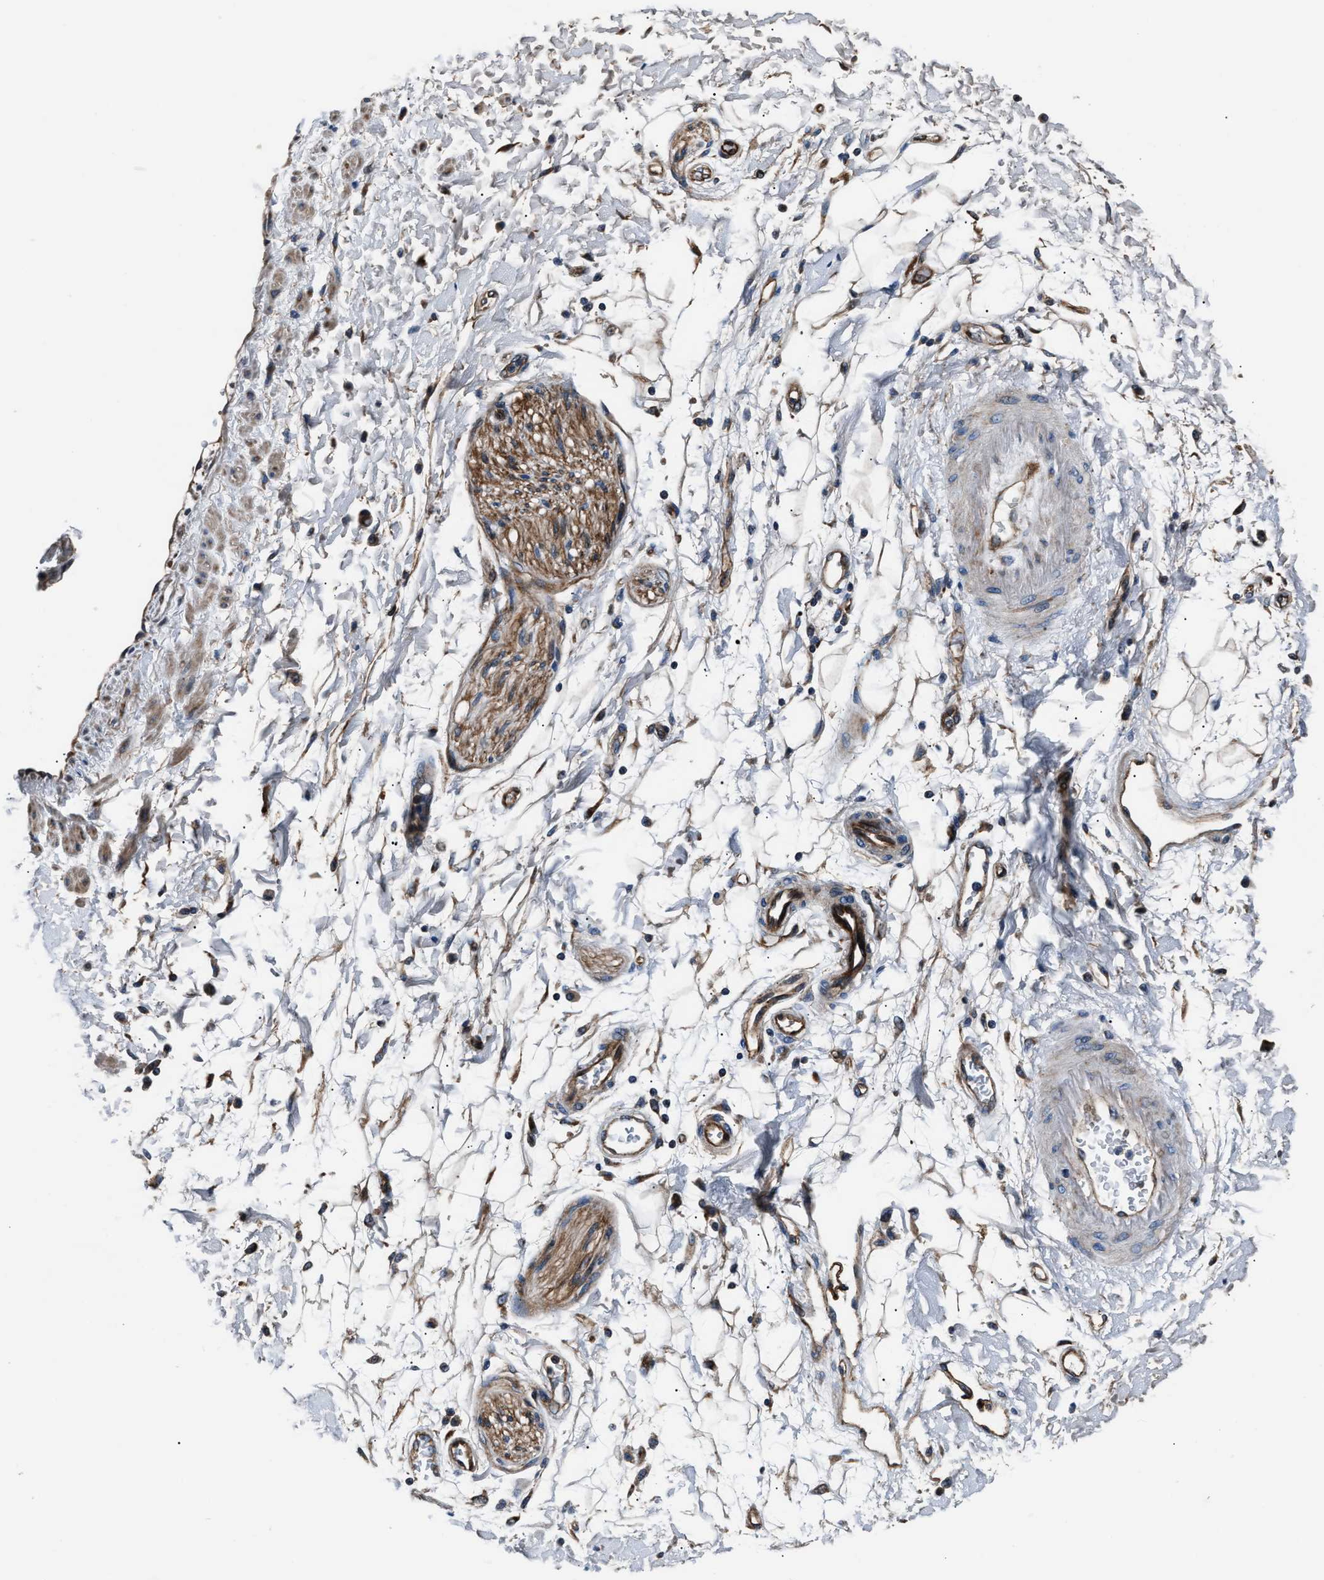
{"staining": {"intensity": "negative", "quantity": "none", "location": "none"}, "tissue": "adipose tissue", "cell_type": "Adipocytes", "image_type": "normal", "snomed": [{"axis": "morphology", "description": "Normal tissue, NOS"}, {"axis": "morphology", "description": "Adenocarcinoma, NOS"}, {"axis": "topography", "description": "Duodenum"}, {"axis": "topography", "description": "Peripheral nerve tissue"}], "caption": "The image reveals no staining of adipocytes in benign adipose tissue. (DAB (3,3'-diaminobenzidine) immunohistochemistry (IHC) with hematoxylin counter stain).", "gene": "ENSG00000281039", "patient": {"sex": "female", "age": 60}}